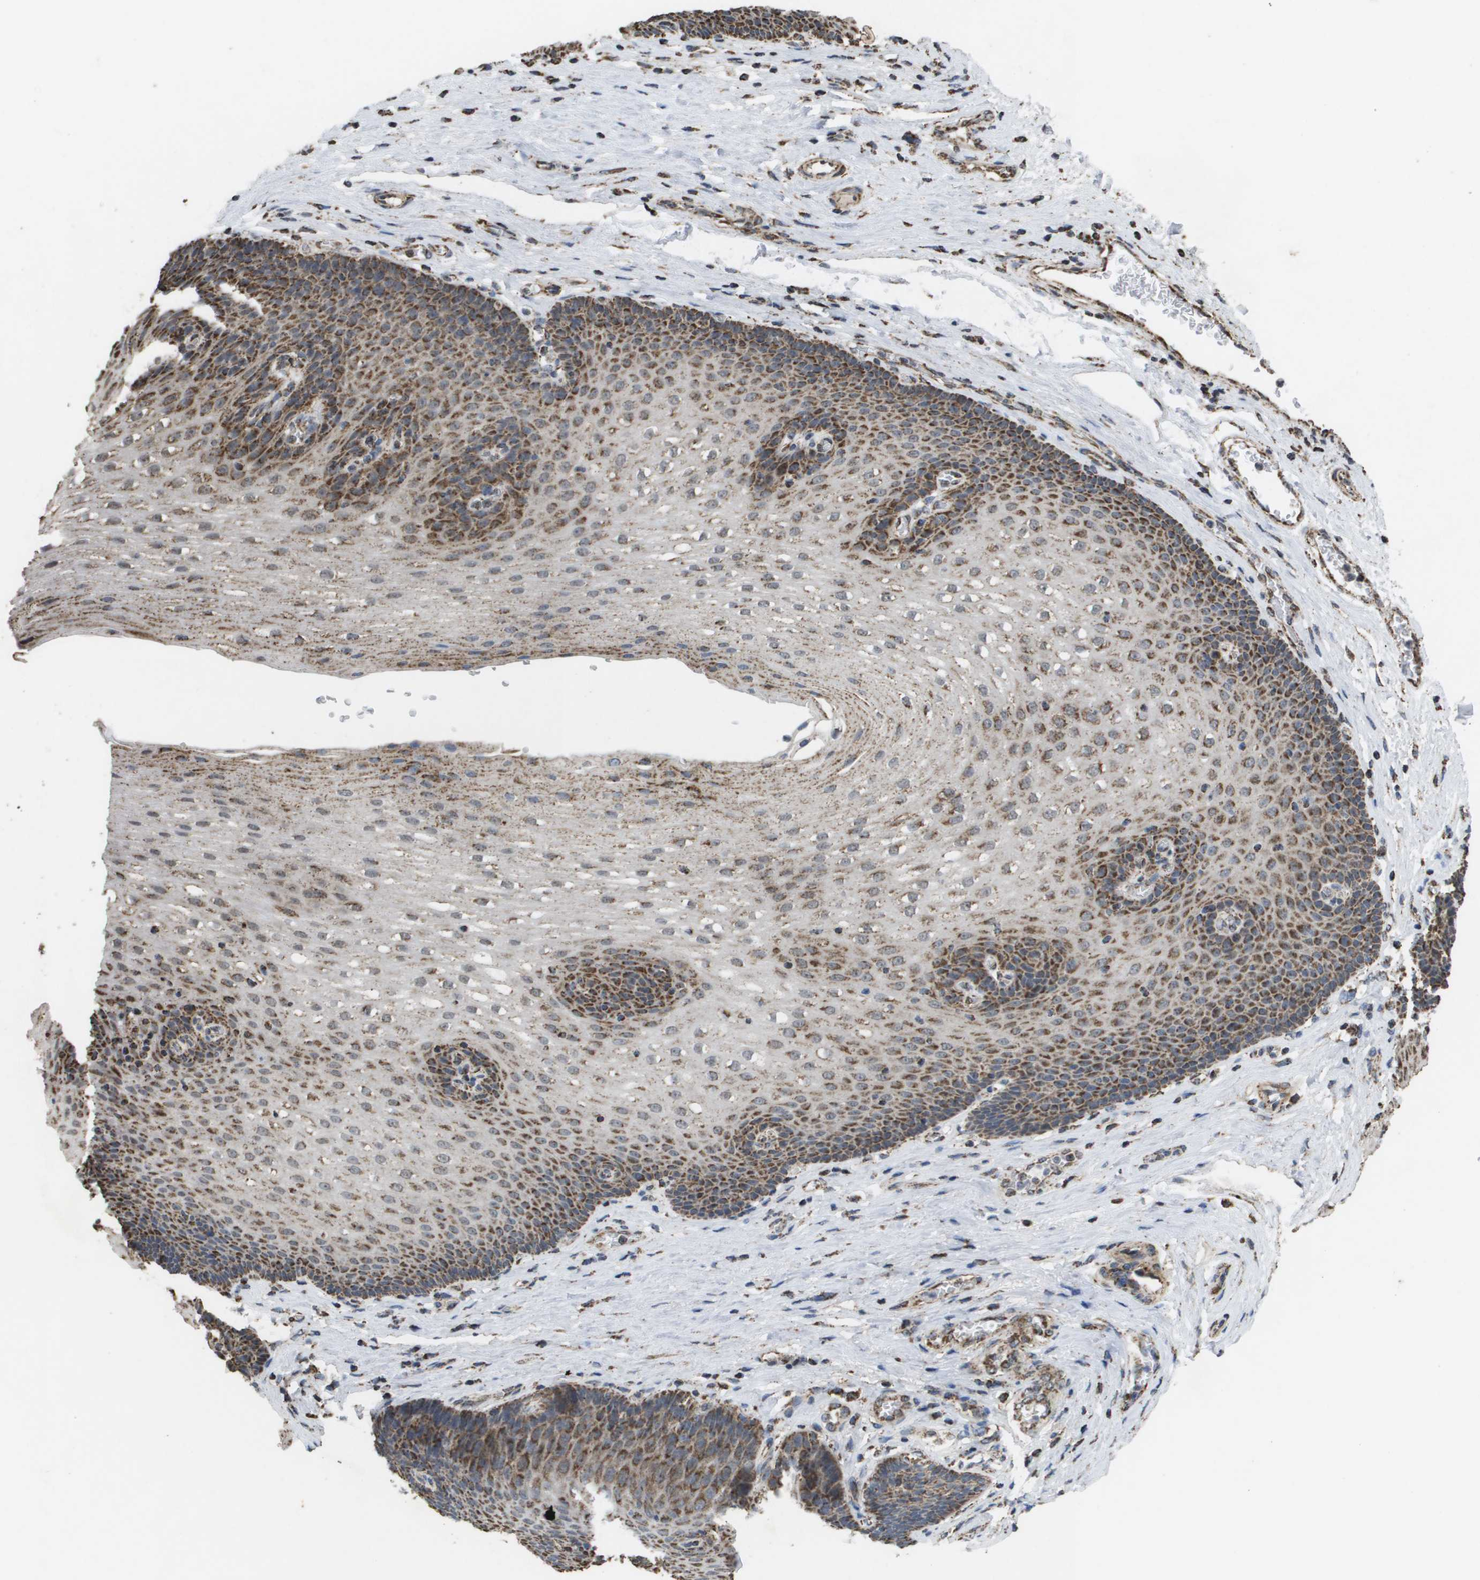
{"staining": {"intensity": "strong", "quantity": ">75%", "location": "cytoplasmic/membranous"}, "tissue": "esophagus", "cell_type": "Squamous epithelial cells", "image_type": "normal", "snomed": [{"axis": "morphology", "description": "Normal tissue, NOS"}, {"axis": "topography", "description": "Esophagus"}], "caption": "A photomicrograph of esophagus stained for a protein reveals strong cytoplasmic/membranous brown staining in squamous epithelial cells.", "gene": "HSPE1", "patient": {"sex": "male", "age": 48}}